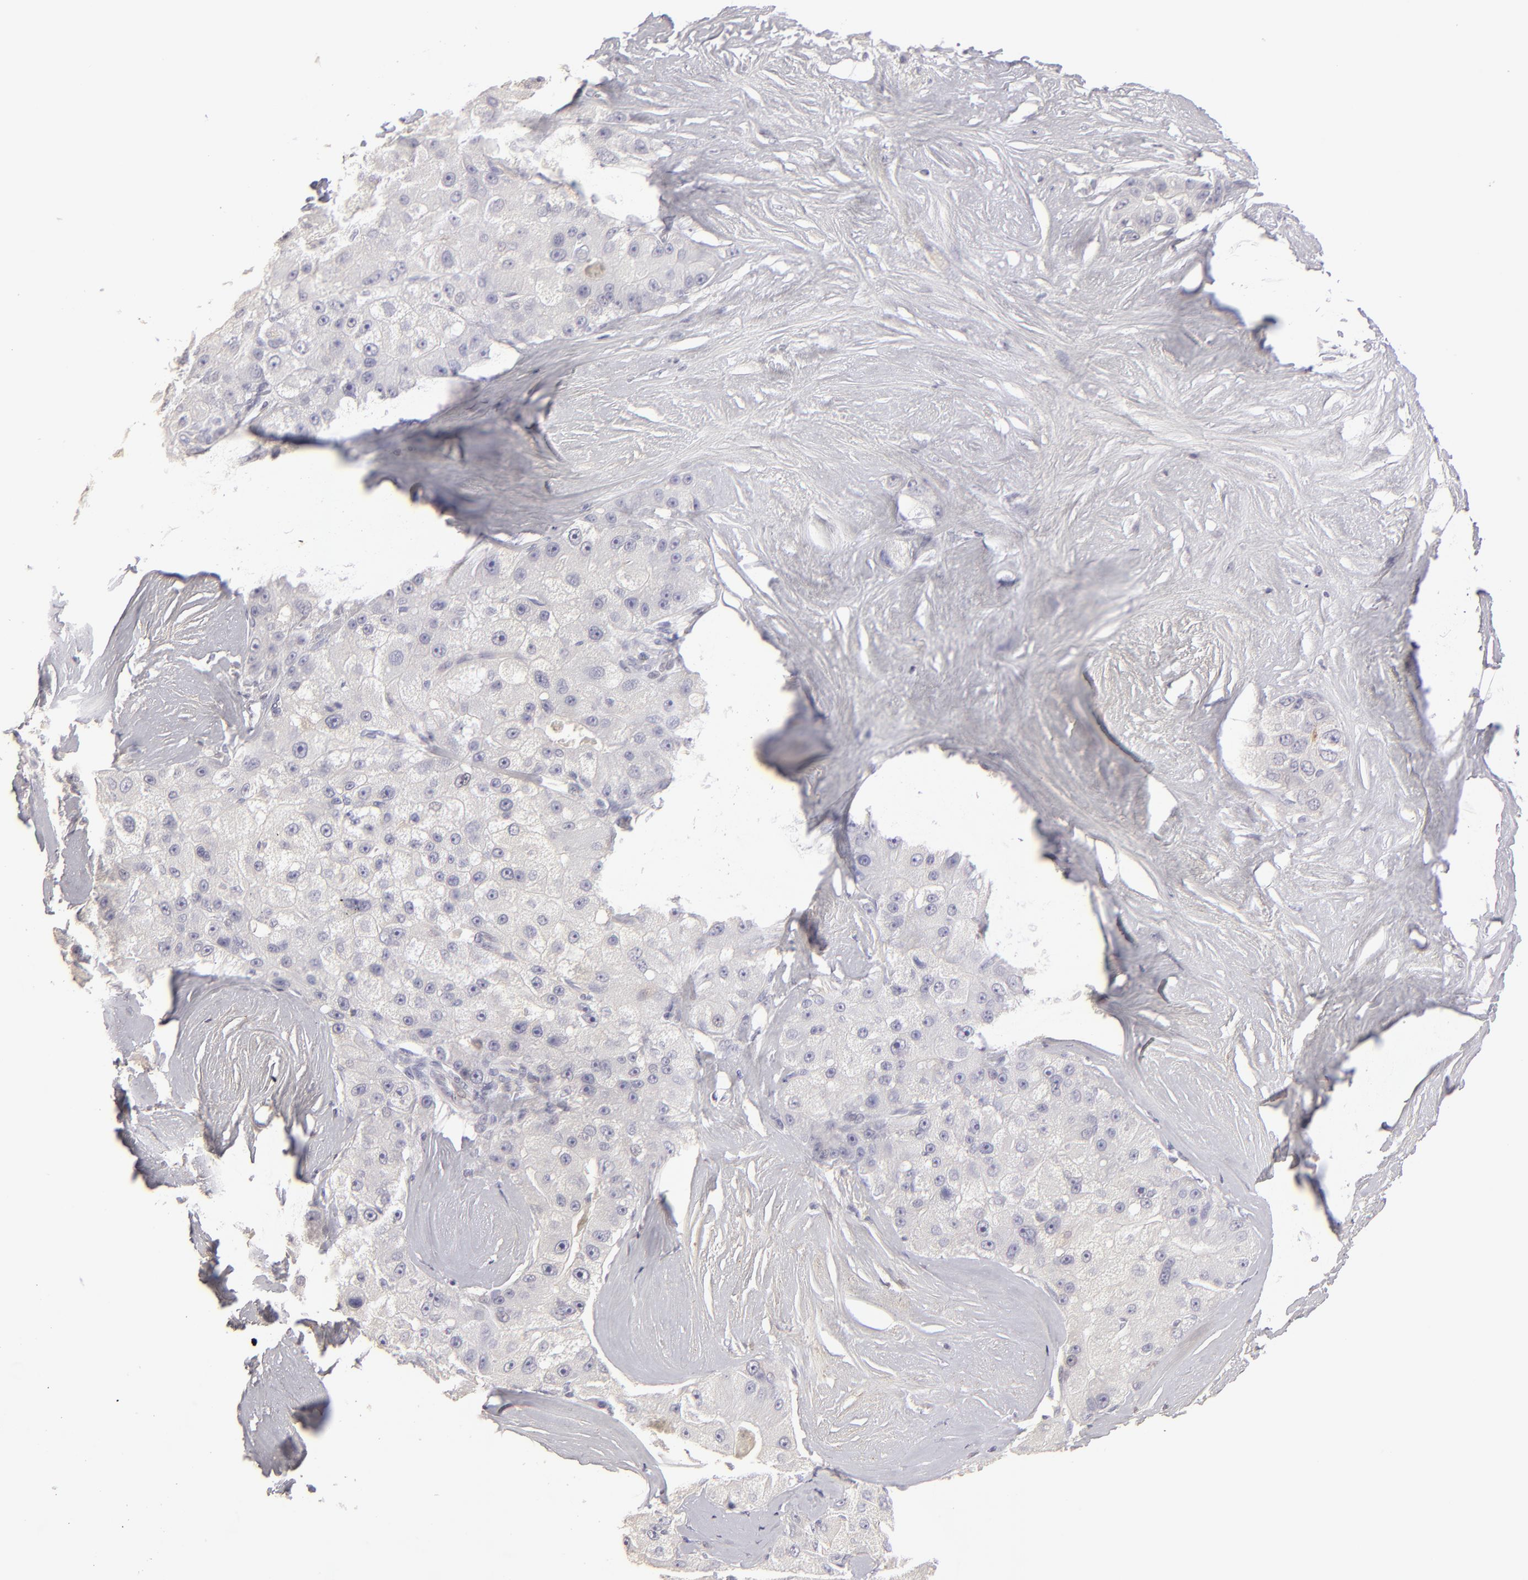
{"staining": {"intensity": "negative", "quantity": "none", "location": "none"}, "tissue": "liver cancer", "cell_type": "Tumor cells", "image_type": "cancer", "snomed": [{"axis": "morphology", "description": "Carcinoma, Hepatocellular, NOS"}, {"axis": "topography", "description": "Liver"}], "caption": "Protein analysis of liver cancer displays no significant positivity in tumor cells.", "gene": "ABCC4", "patient": {"sex": "male", "age": 80}}